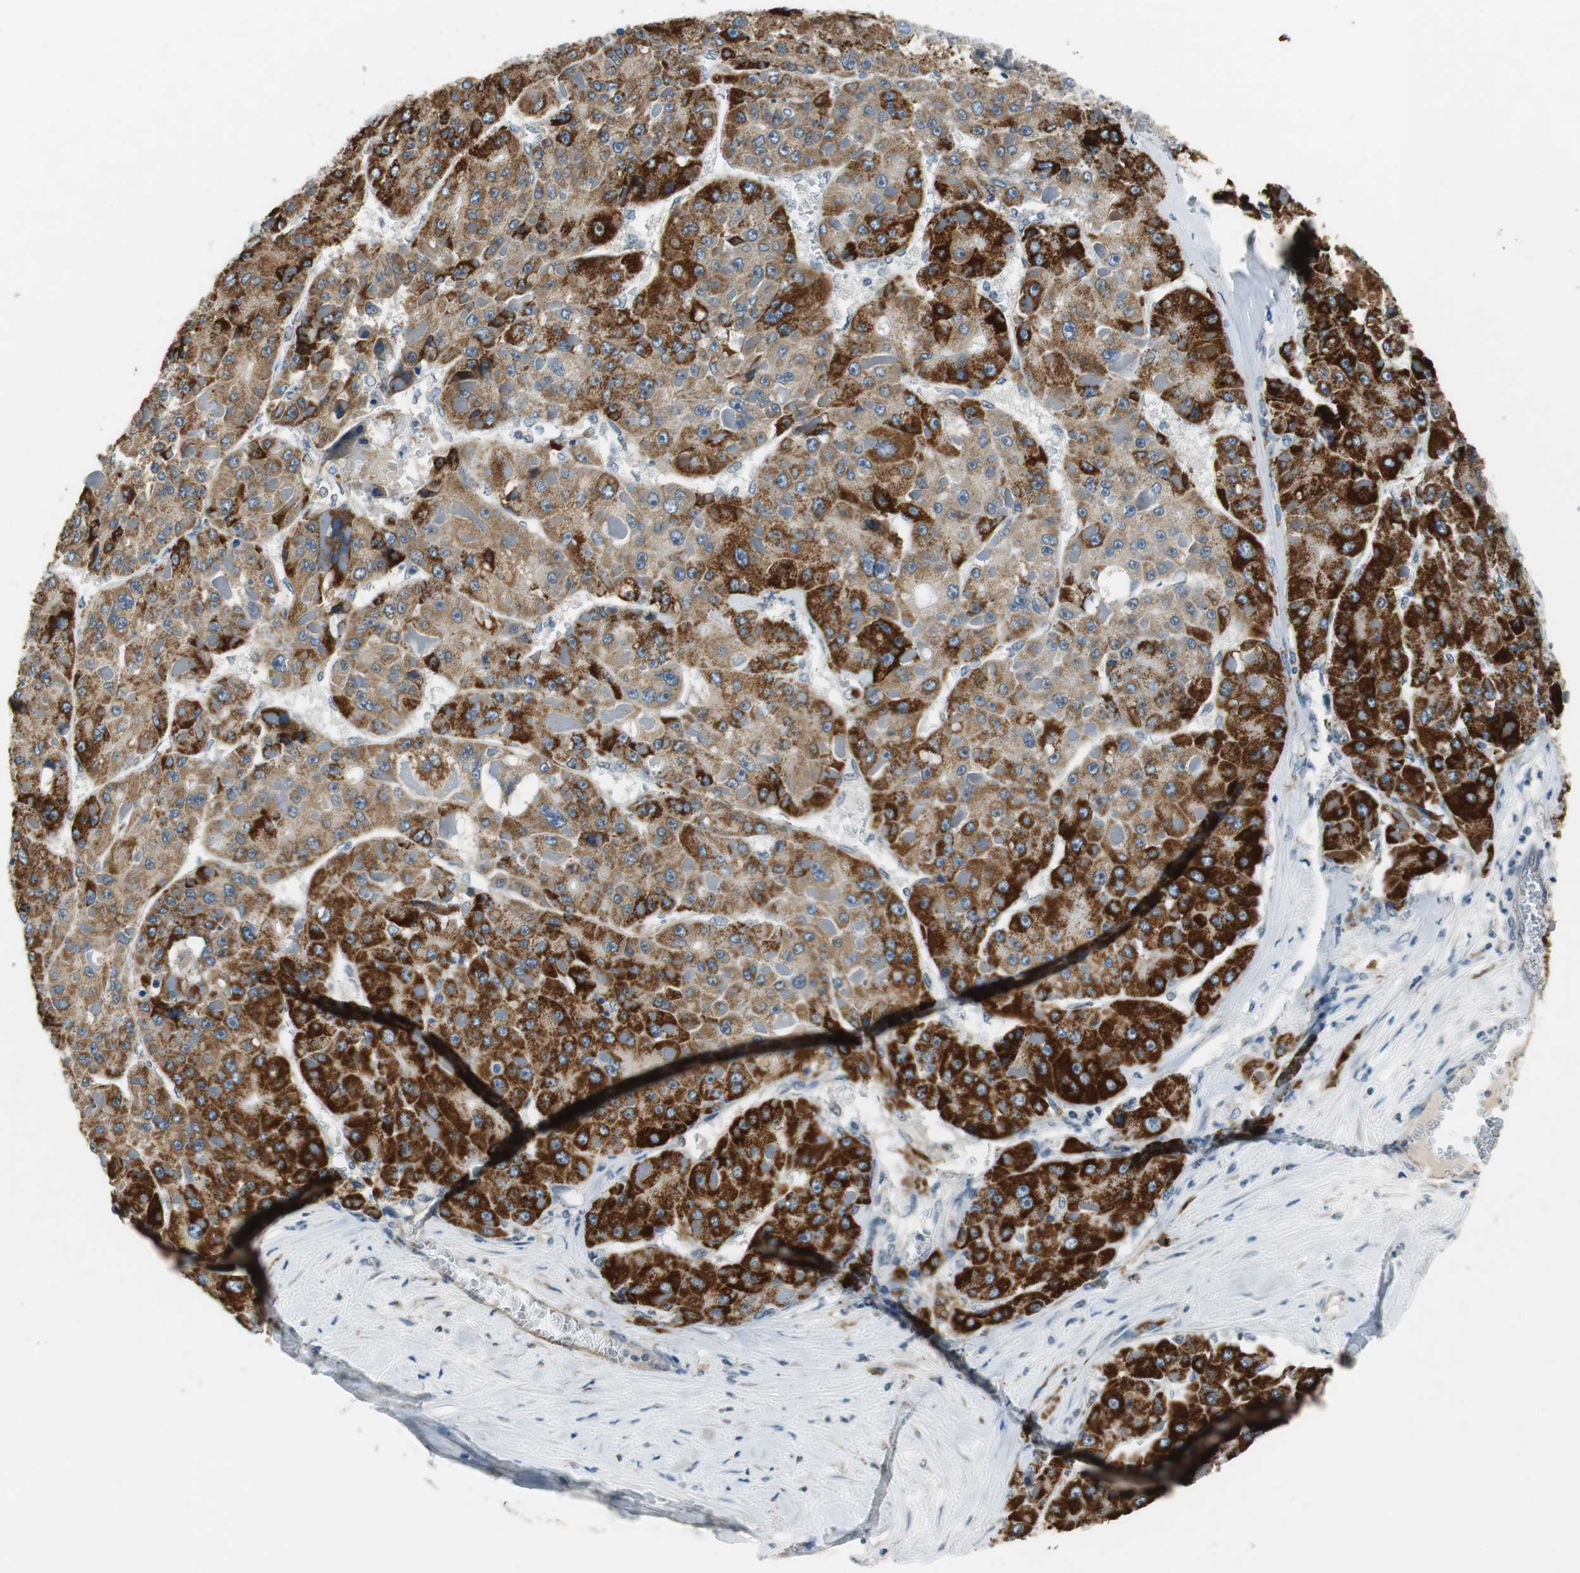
{"staining": {"intensity": "strong", "quantity": ">75%", "location": "cytoplasmic/membranous"}, "tissue": "liver cancer", "cell_type": "Tumor cells", "image_type": "cancer", "snomed": [{"axis": "morphology", "description": "Carcinoma, Hepatocellular, NOS"}, {"axis": "topography", "description": "Liver"}], "caption": "Tumor cells exhibit high levels of strong cytoplasmic/membranous positivity in about >75% of cells in human liver cancer.", "gene": "ALDH4A1", "patient": {"sex": "female", "age": 73}}